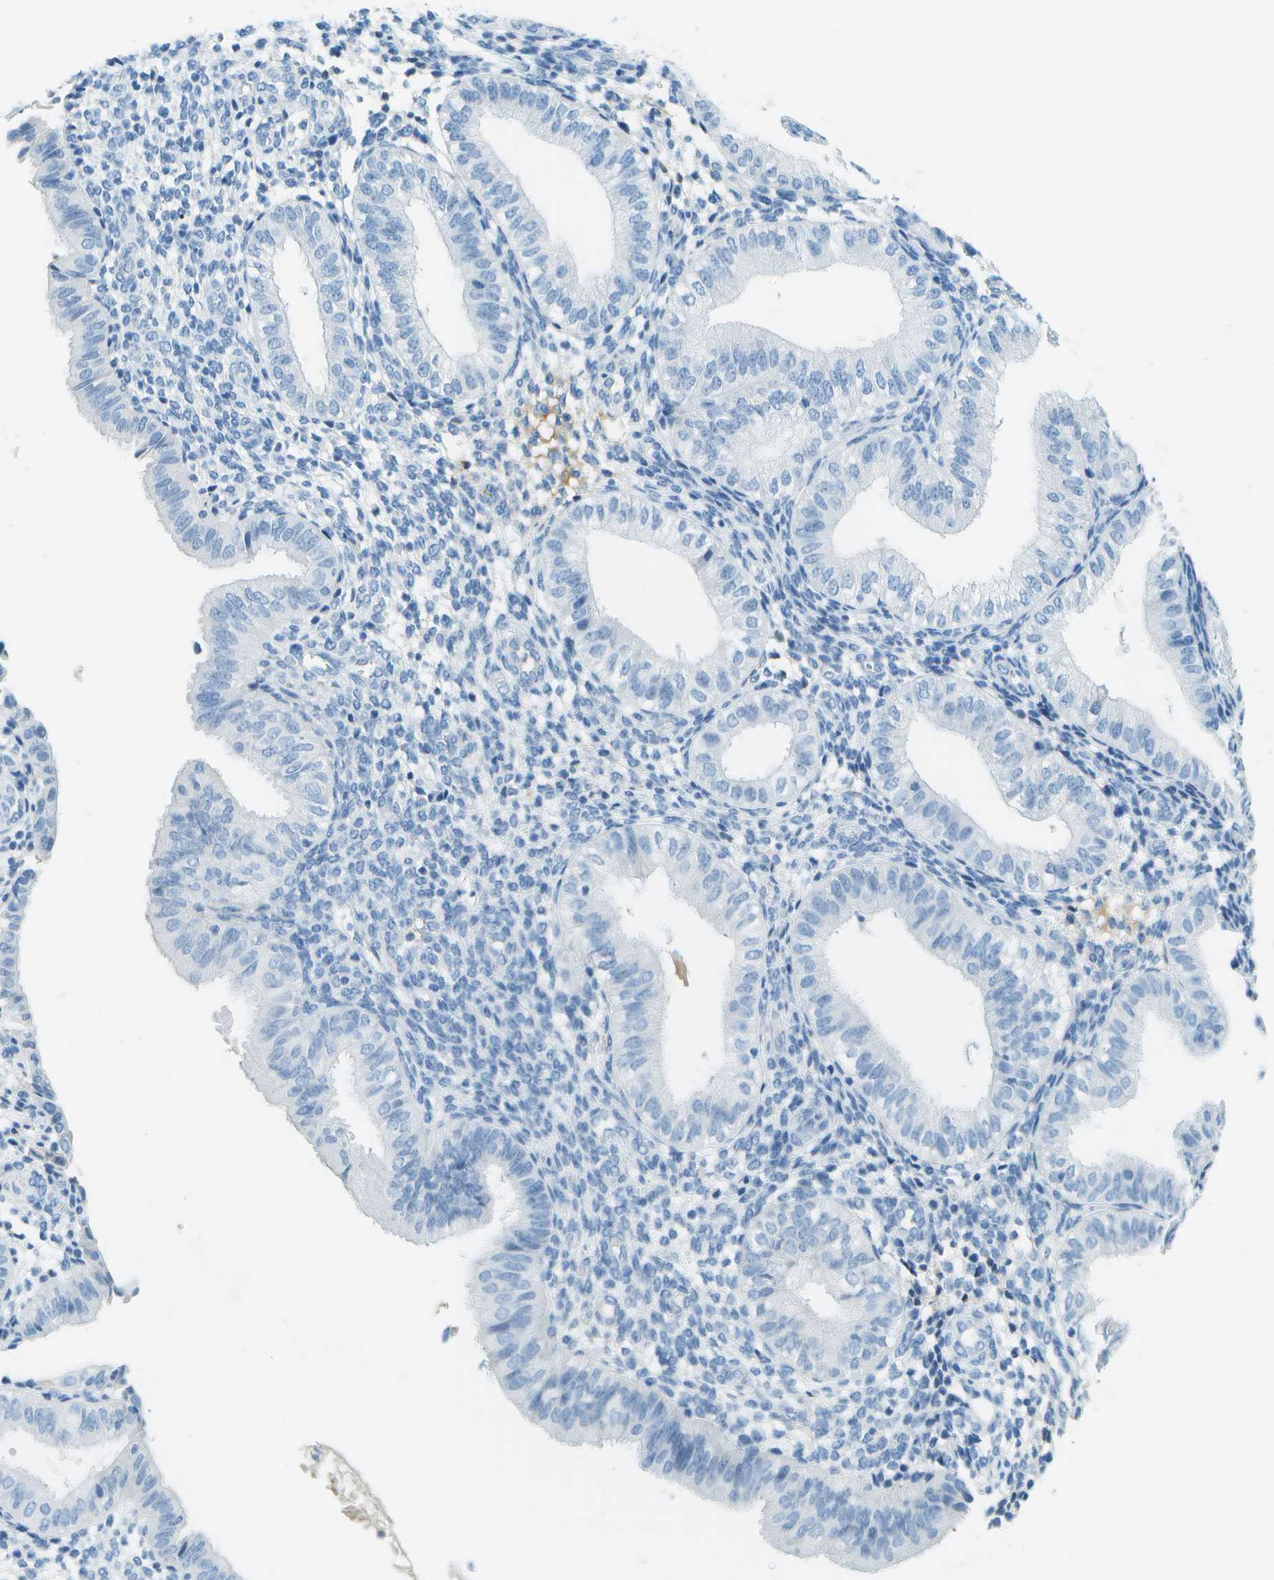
{"staining": {"intensity": "negative", "quantity": "none", "location": "none"}, "tissue": "endometrium", "cell_type": "Cells in endometrial stroma", "image_type": "normal", "snomed": [{"axis": "morphology", "description": "Normal tissue, NOS"}, {"axis": "topography", "description": "Endometrium"}], "caption": "Immunohistochemical staining of unremarkable human endometrium demonstrates no significant staining in cells in endometrial stroma.", "gene": "C1S", "patient": {"sex": "female", "age": 39}}